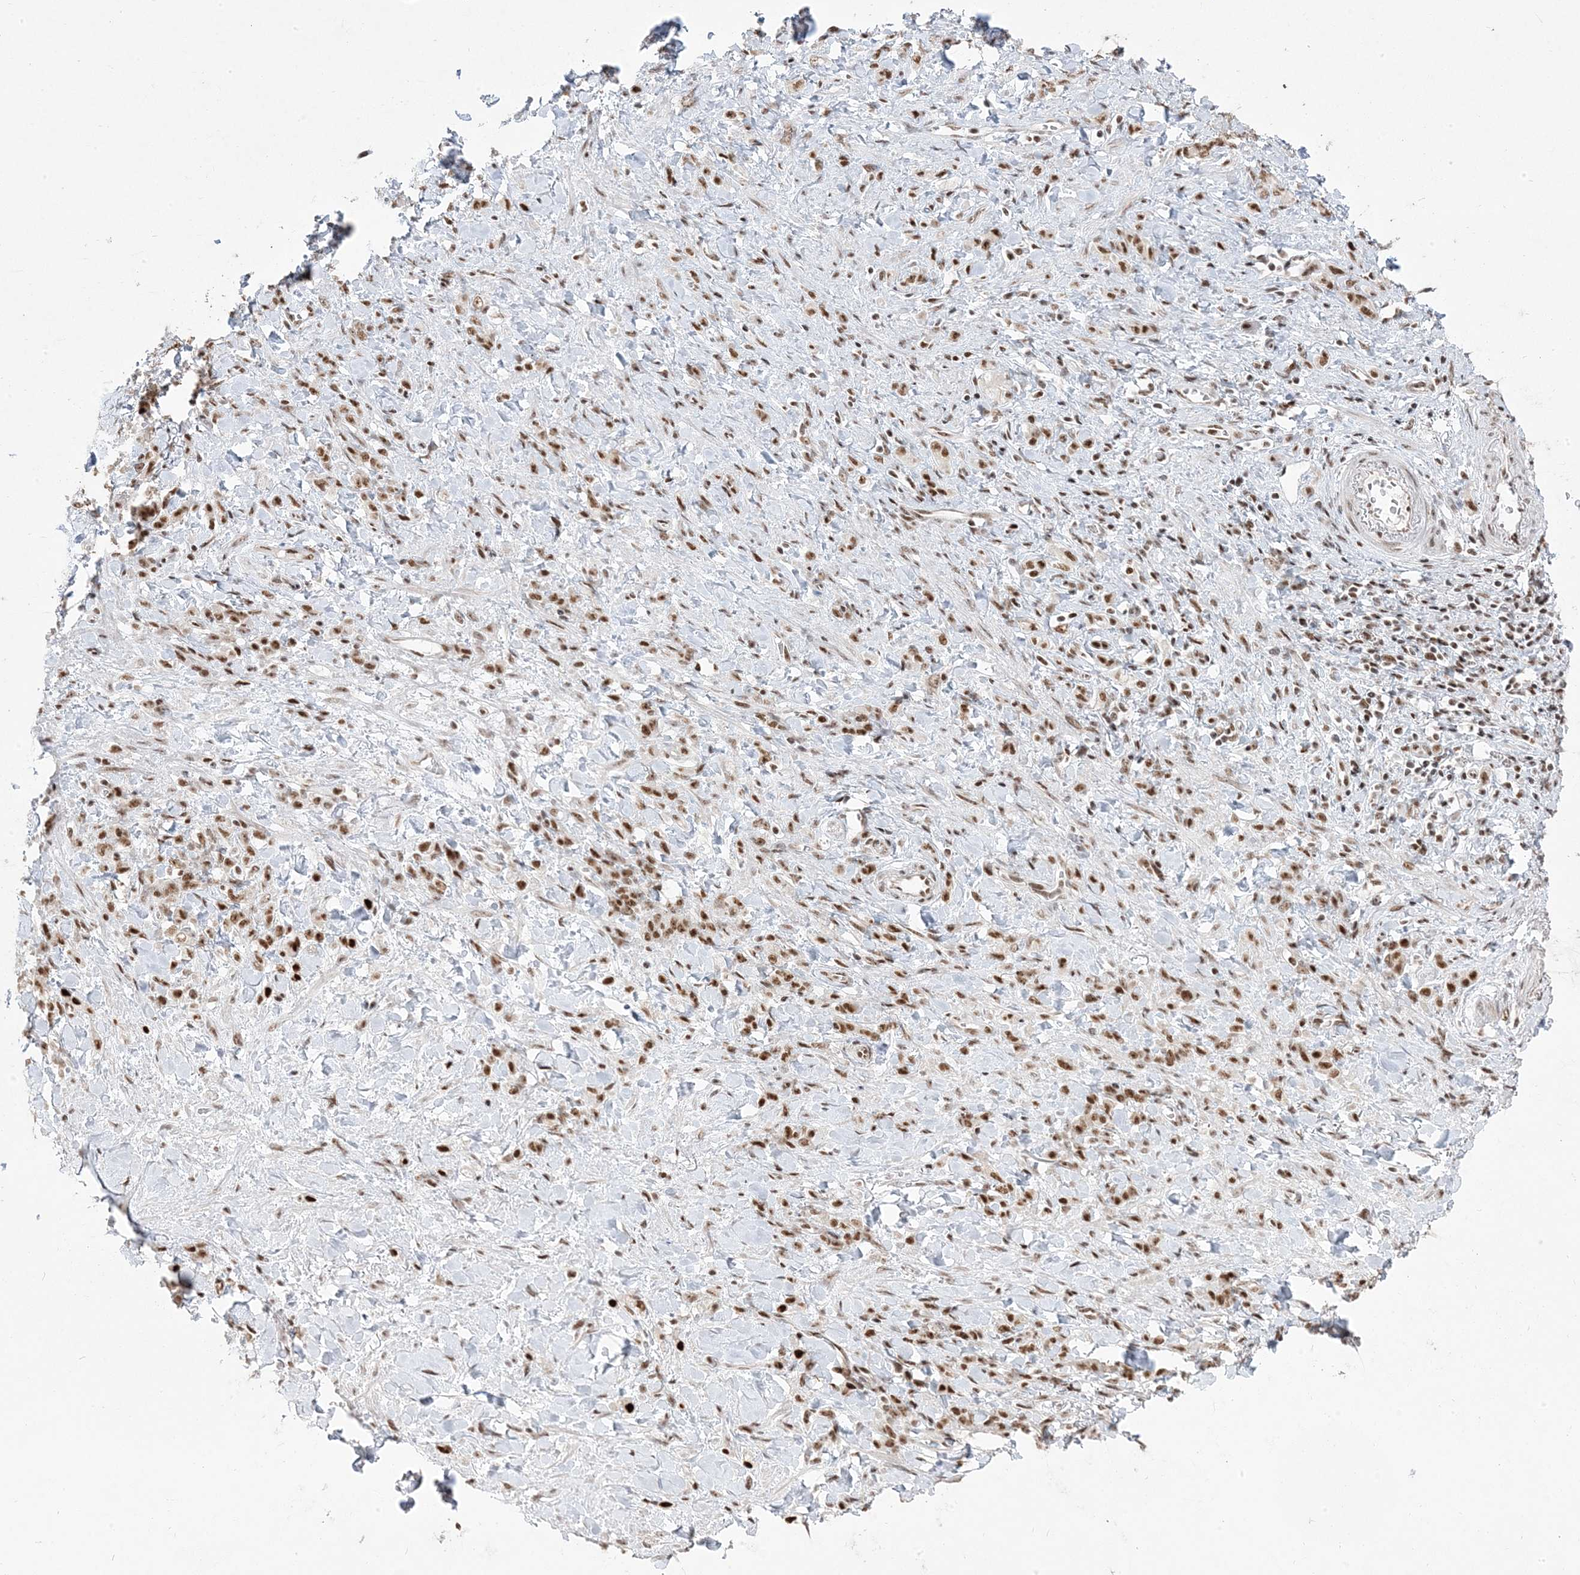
{"staining": {"intensity": "moderate", "quantity": ">75%", "location": "nuclear"}, "tissue": "stomach cancer", "cell_type": "Tumor cells", "image_type": "cancer", "snomed": [{"axis": "morphology", "description": "Normal tissue, NOS"}, {"axis": "morphology", "description": "Adenocarcinoma, NOS"}, {"axis": "topography", "description": "Stomach"}], "caption": "The micrograph displays staining of stomach cancer (adenocarcinoma), revealing moderate nuclear protein staining (brown color) within tumor cells. Immunohistochemistry (ihc) stains the protein in brown and the nuclei are stained blue.", "gene": "MTREX", "patient": {"sex": "male", "age": 82}}